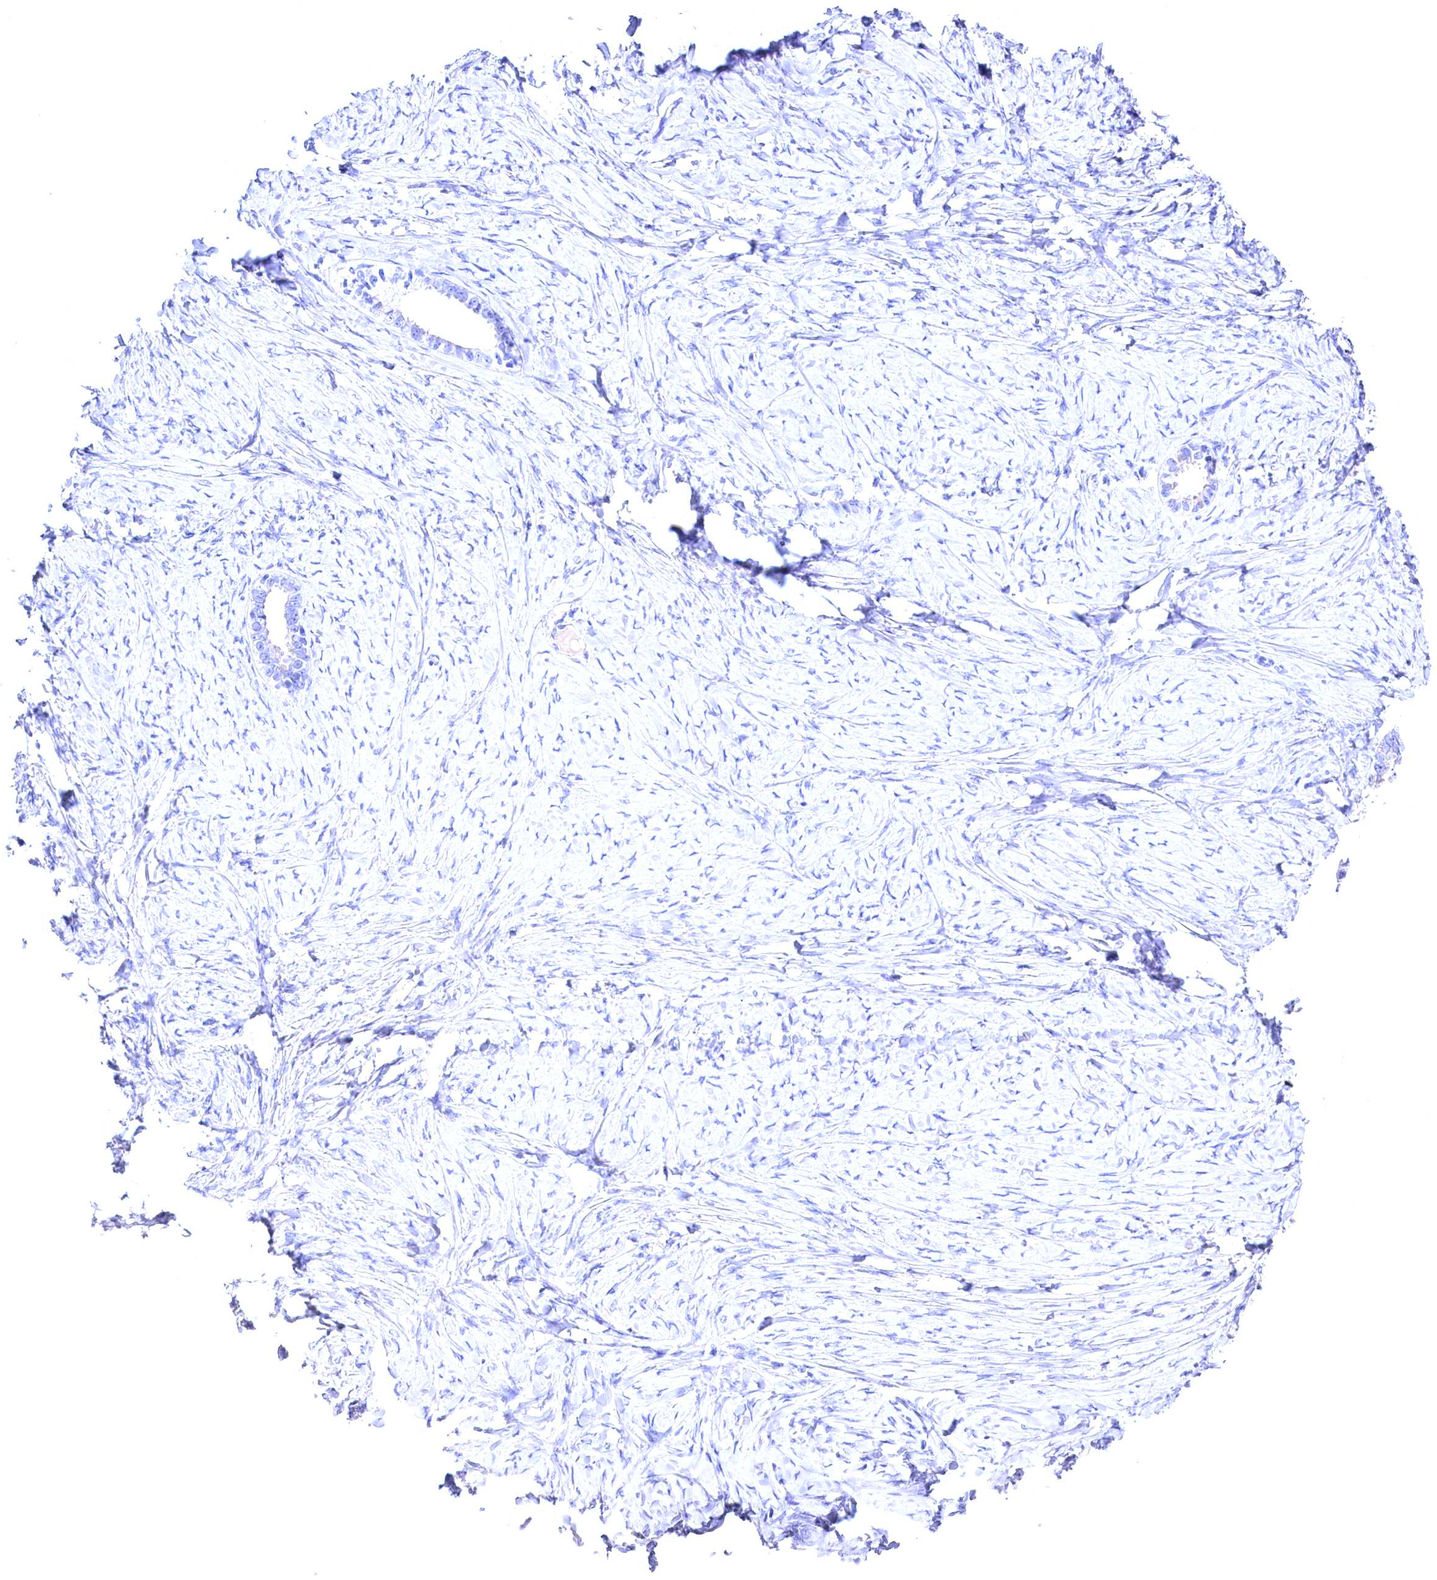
{"staining": {"intensity": "negative", "quantity": "none", "location": "none"}, "tissue": "ovarian cancer", "cell_type": "Tumor cells", "image_type": "cancer", "snomed": [{"axis": "morphology", "description": "Cystadenocarcinoma, serous, NOS"}, {"axis": "topography", "description": "Ovary"}], "caption": "Immunohistochemistry micrograph of neoplastic tissue: human ovarian serous cystadenocarcinoma stained with DAB reveals no significant protein expression in tumor cells.", "gene": "GPR108", "patient": {"sex": "female", "age": 79}}